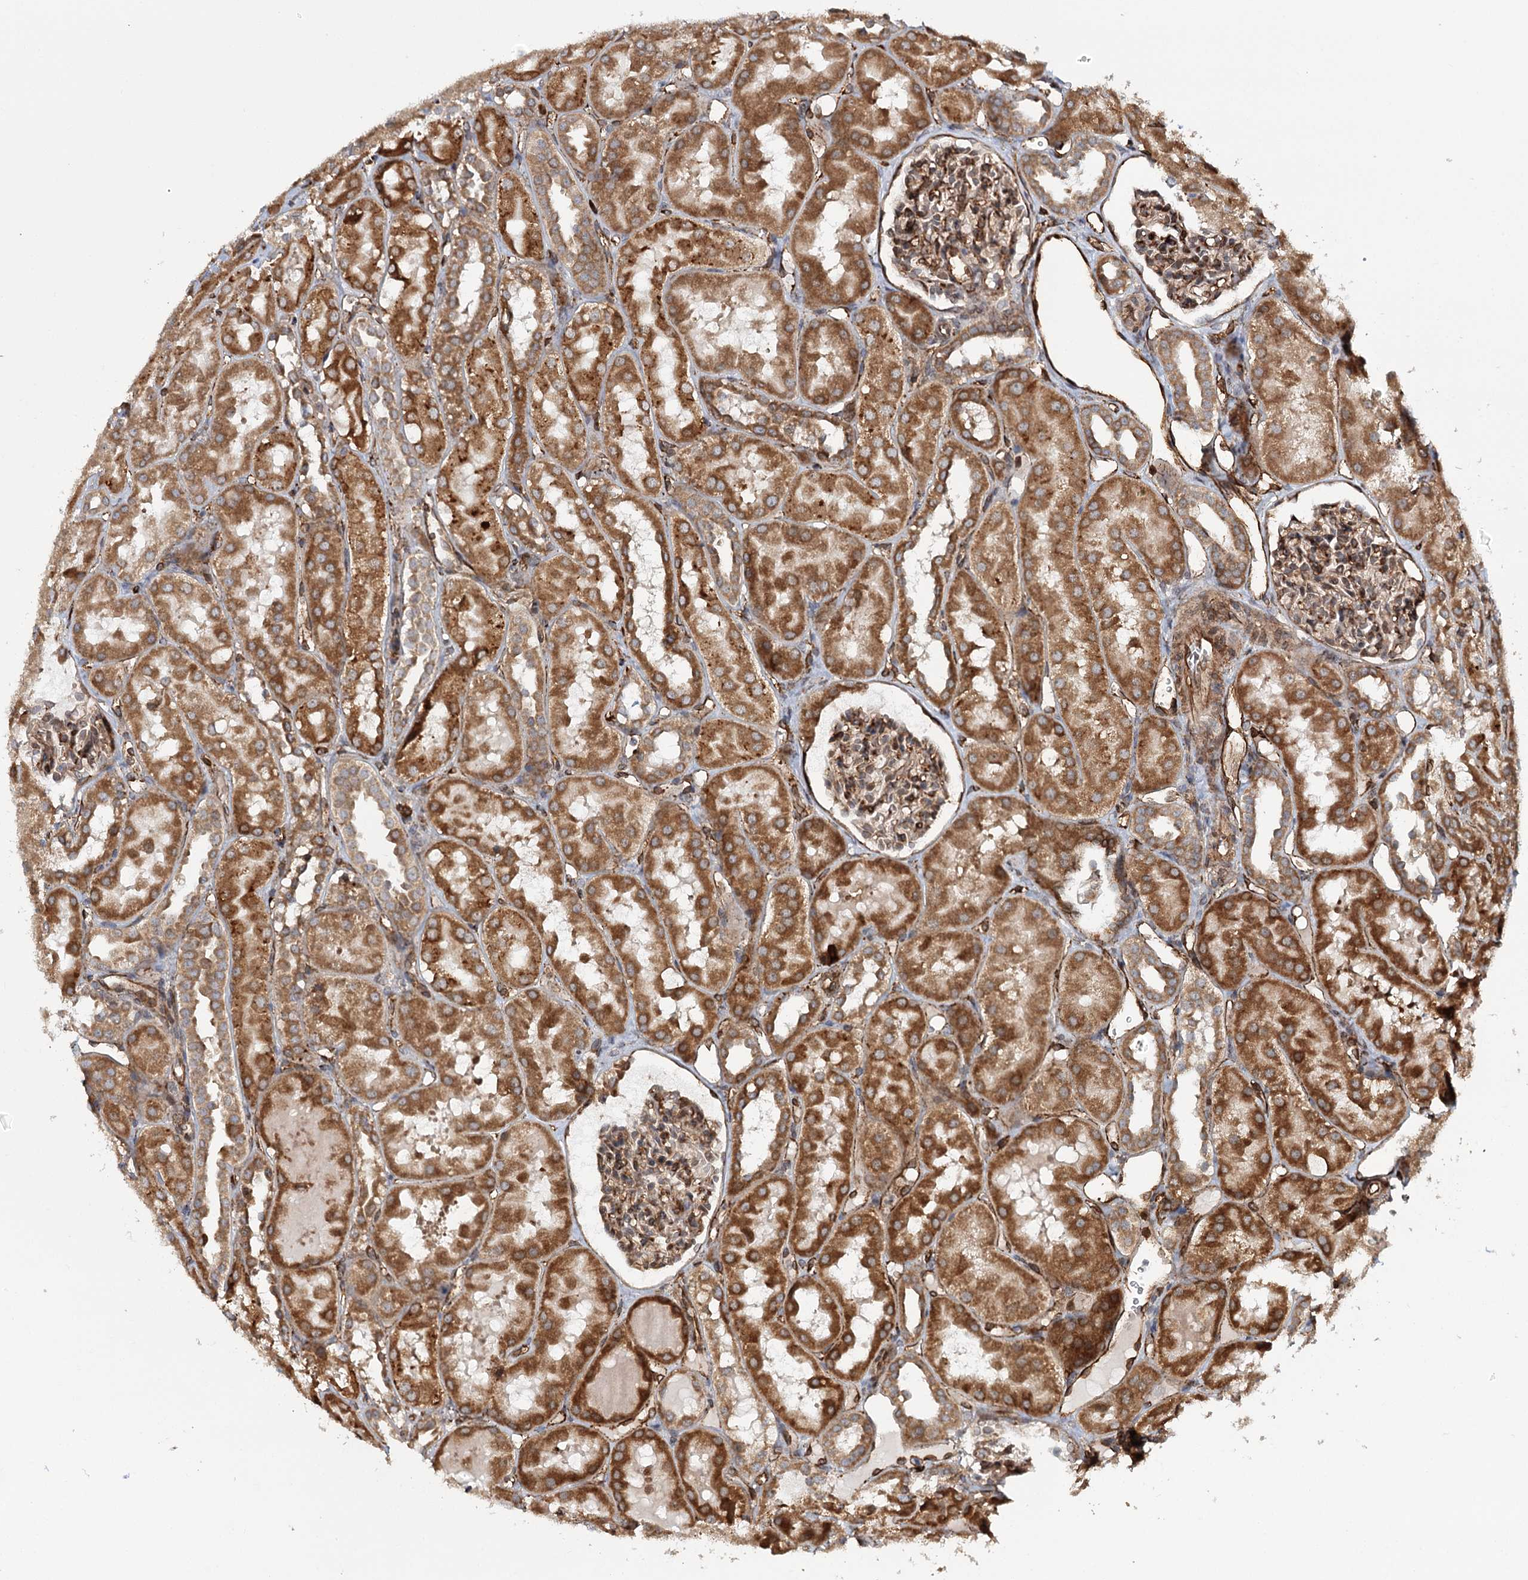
{"staining": {"intensity": "moderate", "quantity": ">75%", "location": "cytoplasmic/membranous"}, "tissue": "kidney", "cell_type": "Cells in glomeruli", "image_type": "normal", "snomed": [{"axis": "morphology", "description": "Normal tissue, NOS"}, {"axis": "topography", "description": "Kidney"}, {"axis": "topography", "description": "Urinary bladder"}], "caption": "An IHC histopathology image of benign tissue is shown. Protein staining in brown shows moderate cytoplasmic/membranous positivity in kidney within cells in glomeruli.", "gene": "MKNK1", "patient": {"sex": "male", "age": 16}}